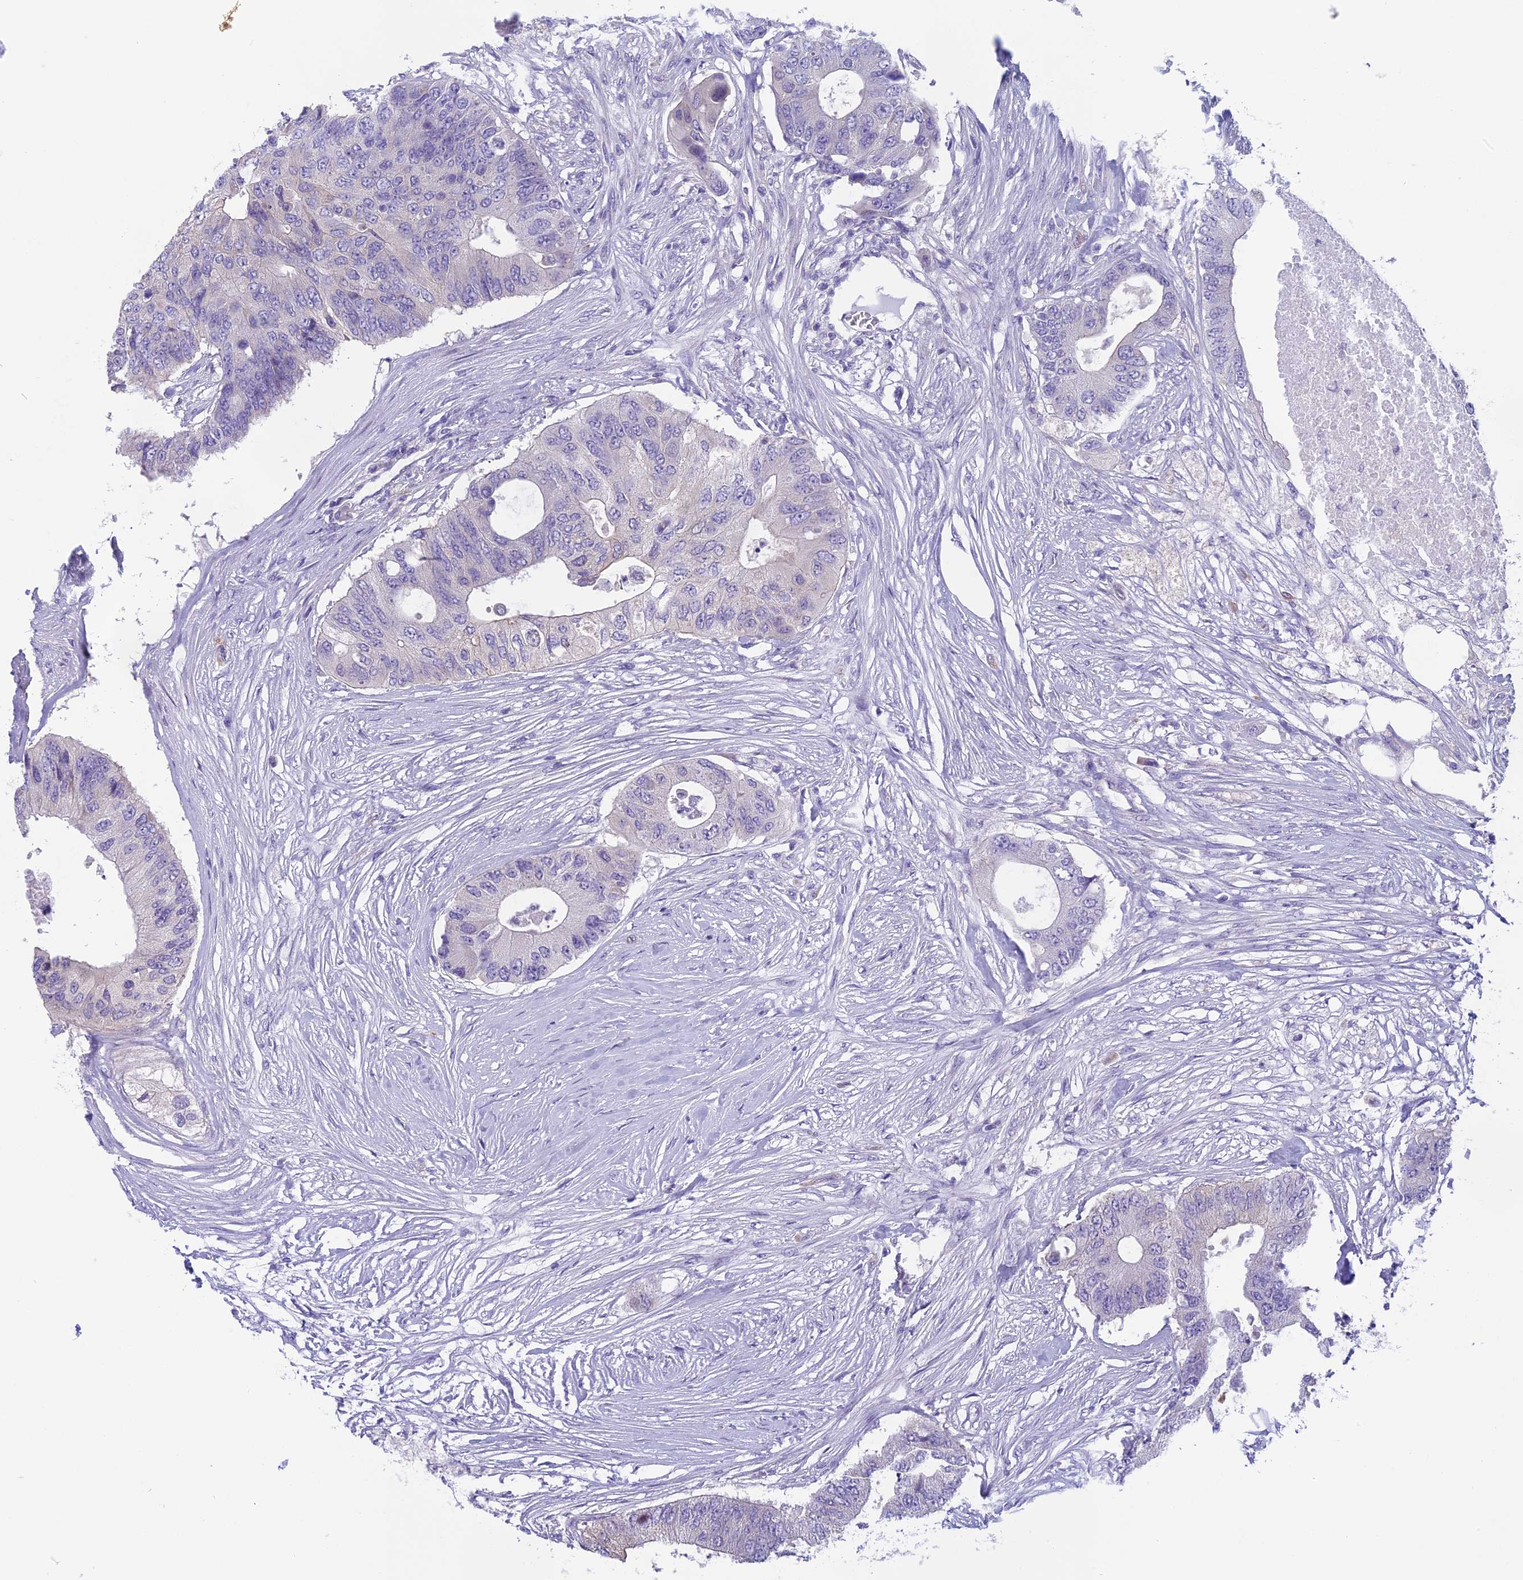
{"staining": {"intensity": "negative", "quantity": "none", "location": "none"}, "tissue": "colorectal cancer", "cell_type": "Tumor cells", "image_type": "cancer", "snomed": [{"axis": "morphology", "description": "Adenocarcinoma, NOS"}, {"axis": "topography", "description": "Colon"}], "caption": "Immunohistochemistry of human adenocarcinoma (colorectal) shows no staining in tumor cells. (Stains: DAB immunohistochemistry with hematoxylin counter stain, Microscopy: brightfield microscopy at high magnification).", "gene": "ARHGEF37", "patient": {"sex": "male", "age": 71}}